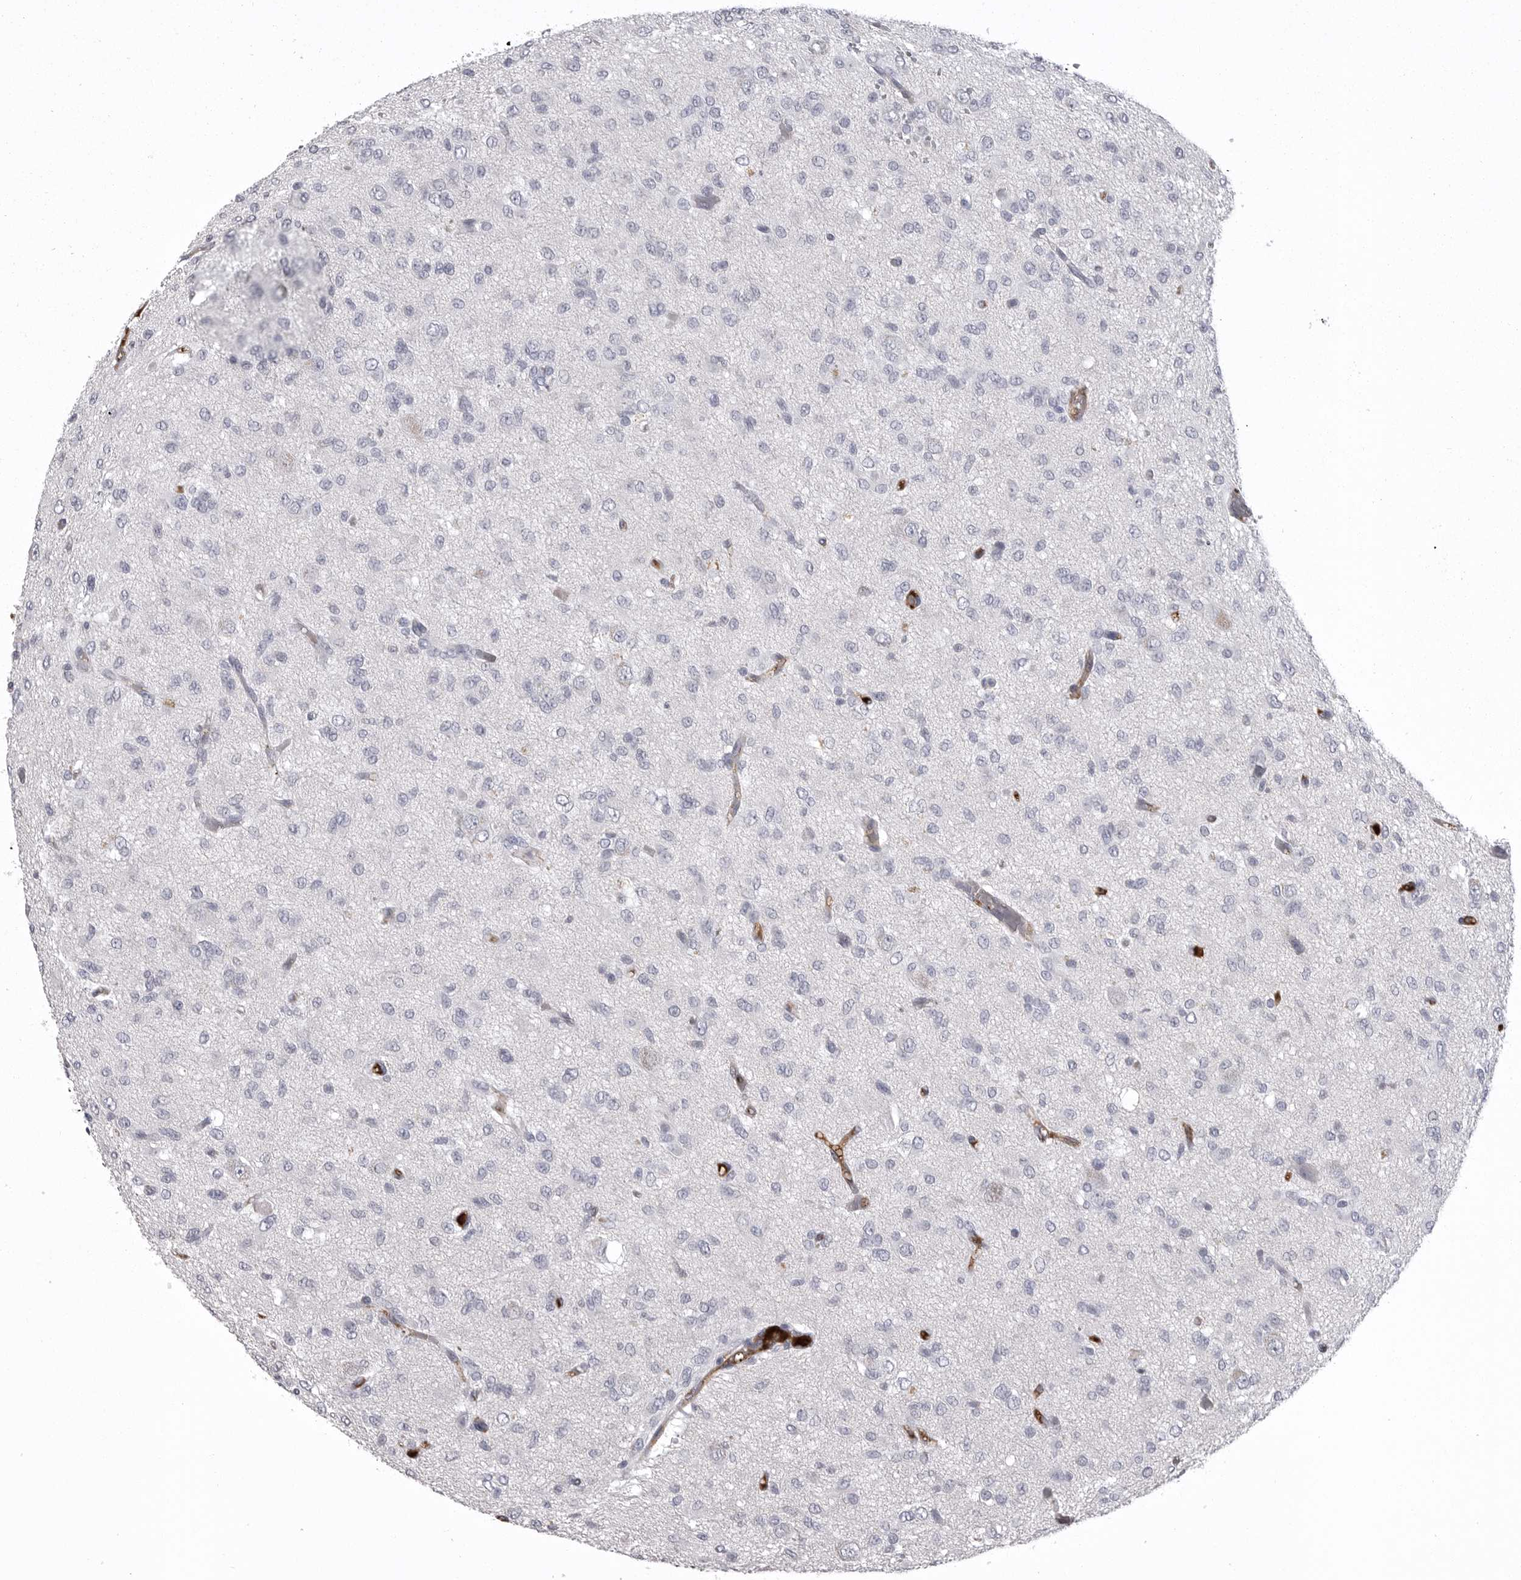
{"staining": {"intensity": "negative", "quantity": "none", "location": "none"}, "tissue": "glioma", "cell_type": "Tumor cells", "image_type": "cancer", "snomed": [{"axis": "morphology", "description": "Glioma, malignant, High grade"}, {"axis": "topography", "description": "Brain"}], "caption": "This is an IHC image of glioma. There is no positivity in tumor cells.", "gene": "SERPING1", "patient": {"sex": "female", "age": 59}}